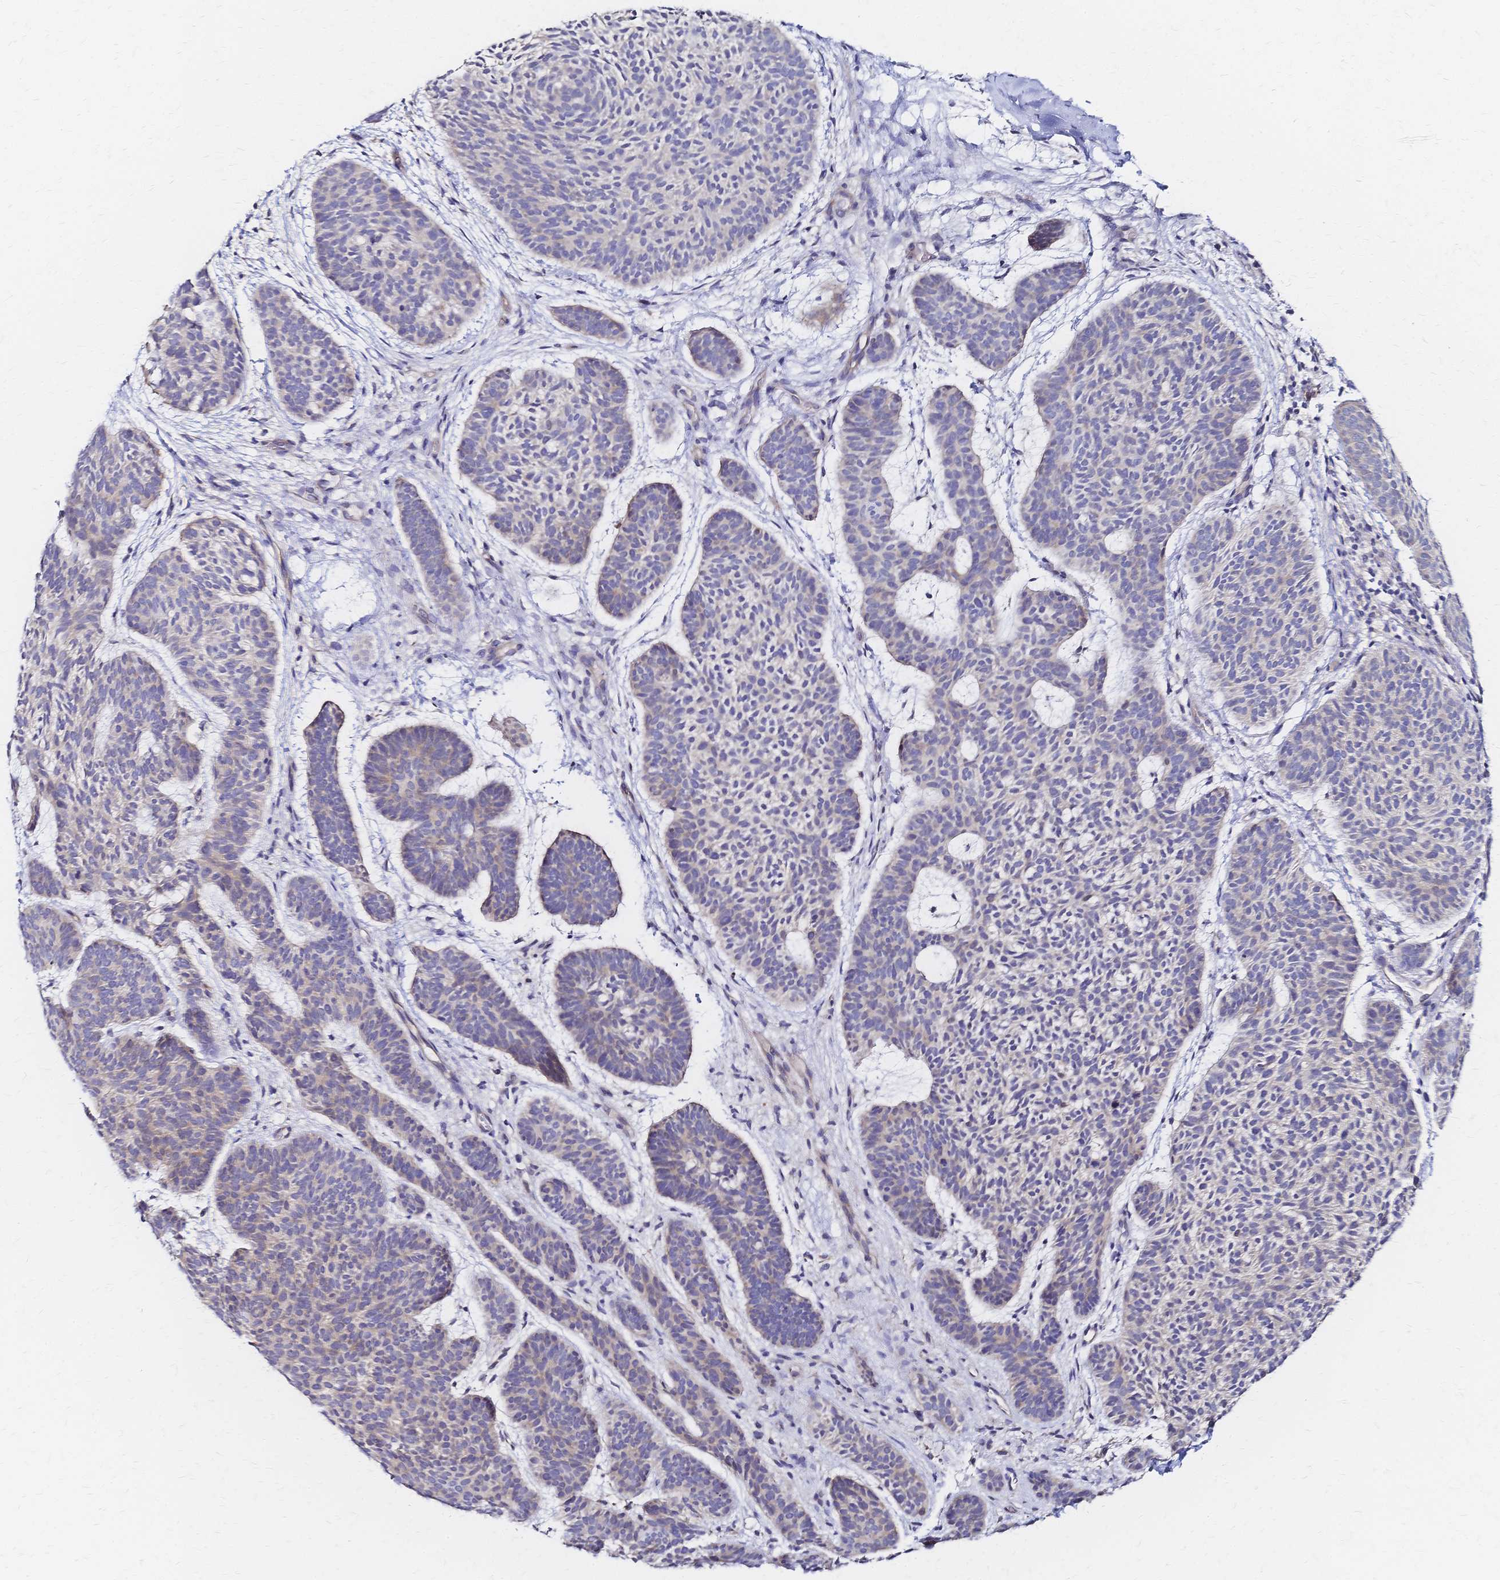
{"staining": {"intensity": "weak", "quantity": "<25%", "location": "cytoplasmic/membranous"}, "tissue": "skin cancer", "cell_type": "Tumor cells", "image_type": "cancer", "snomed": [{"axis": "morphology", "description": "Basal cell carcinoma"}, {"axis": "topography", "description": "Skin"}, {"axis": "topography", "description": "Skin of face"}], "caption": "IHC photomicrograph of neoplastic tissue: human skin cancer stained with DAB shows no significant protein positivity in tumor cells. (Stains: DAB immunohistochemistry (IHC) with hematoxylin counter stain, Microscopy: brightfield microscopy at high magnification).", "gene": "SLC5A1", "patient": {"sex": "male", "age": 73}}